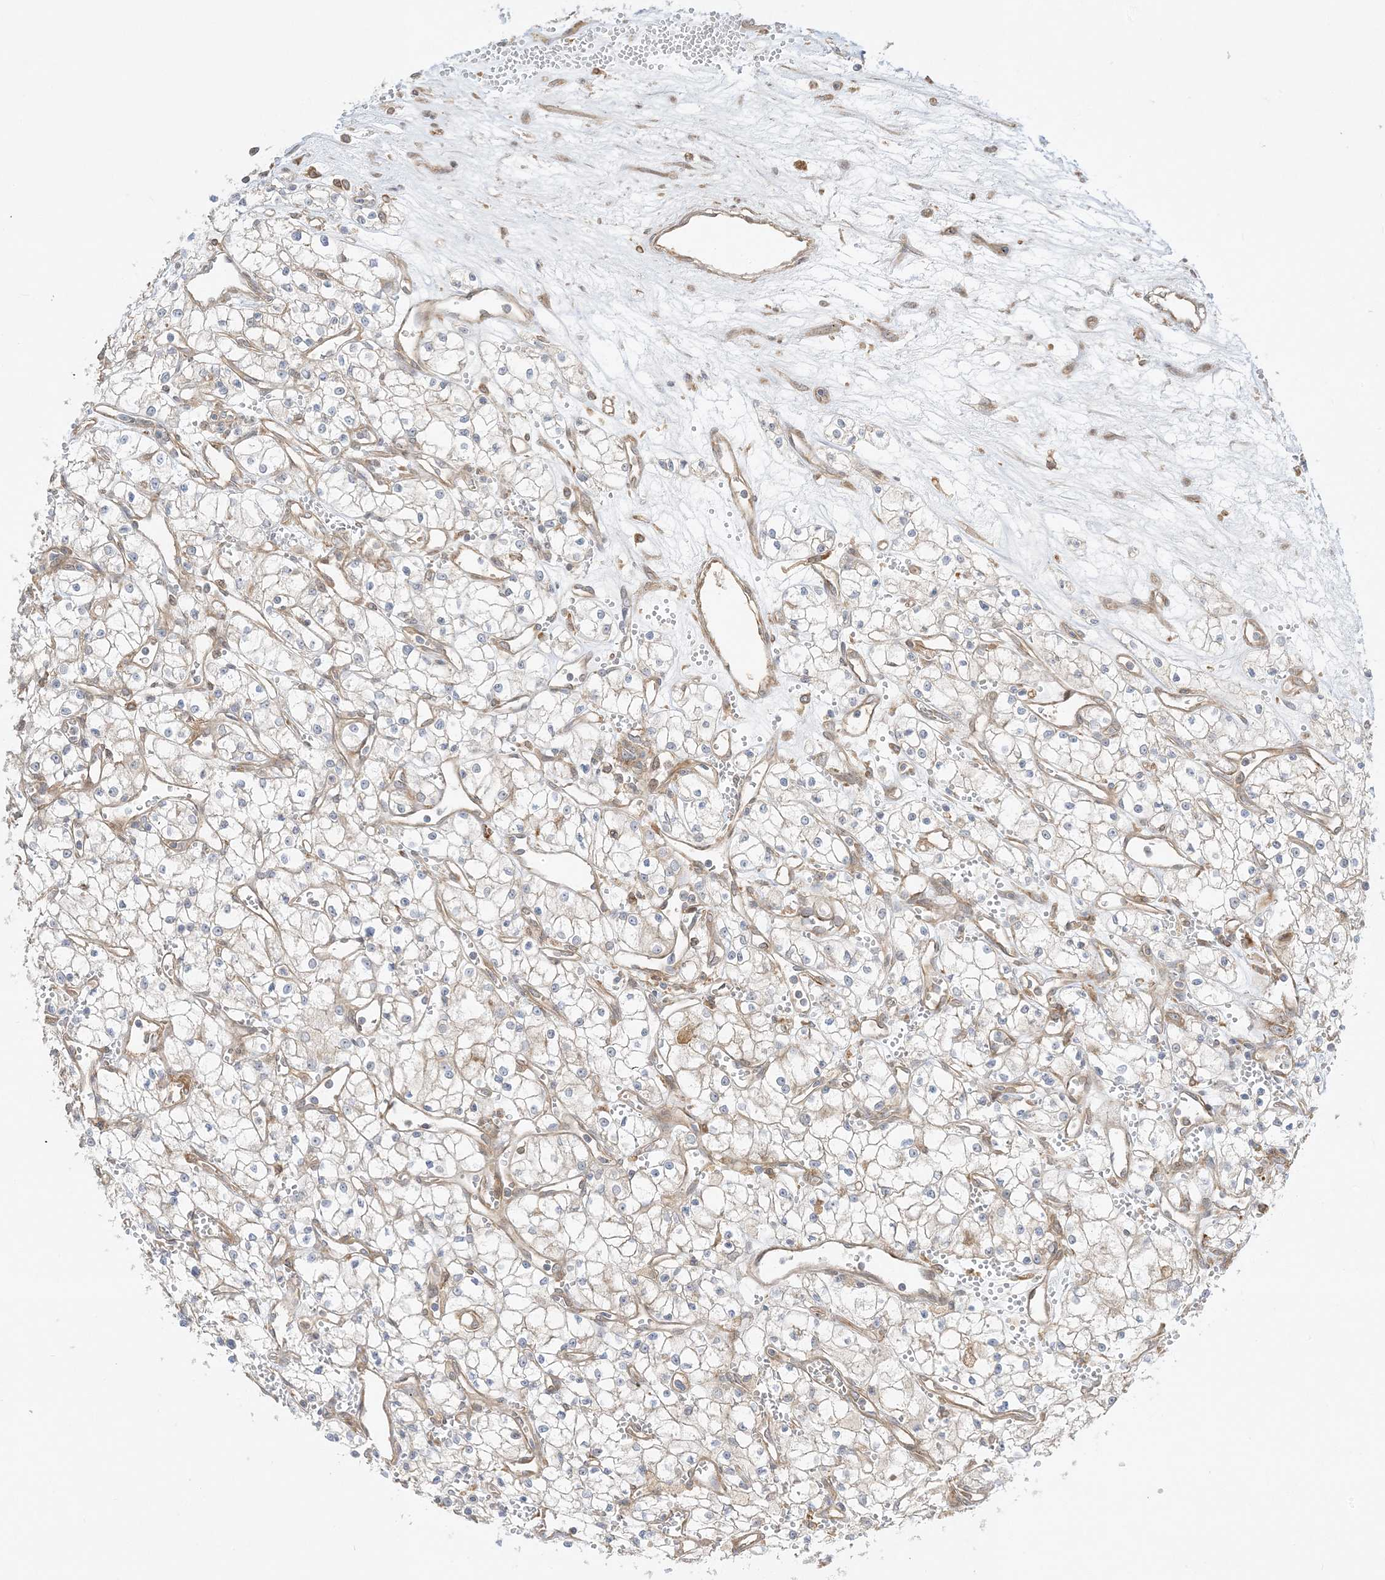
{"staining": {"intensity": "negative", "quantity": "none", "location": "none"}, "tissue": "renal cancer", "cell_type": "Tumor cells", "image_type": "cancer", "snomed": [{"axis": "morphology", "description": "Adenocarcinoma, NOS"}, {"axis": "topography", "description": "Kidney"}], "caption": "DAB immunohistochemical staining of human renal cancer (adenocarcinoma) displays no significant positivity in tumor cells.", "gene": "SCARF2", "patient": {"sex": "male", "age": 59}}